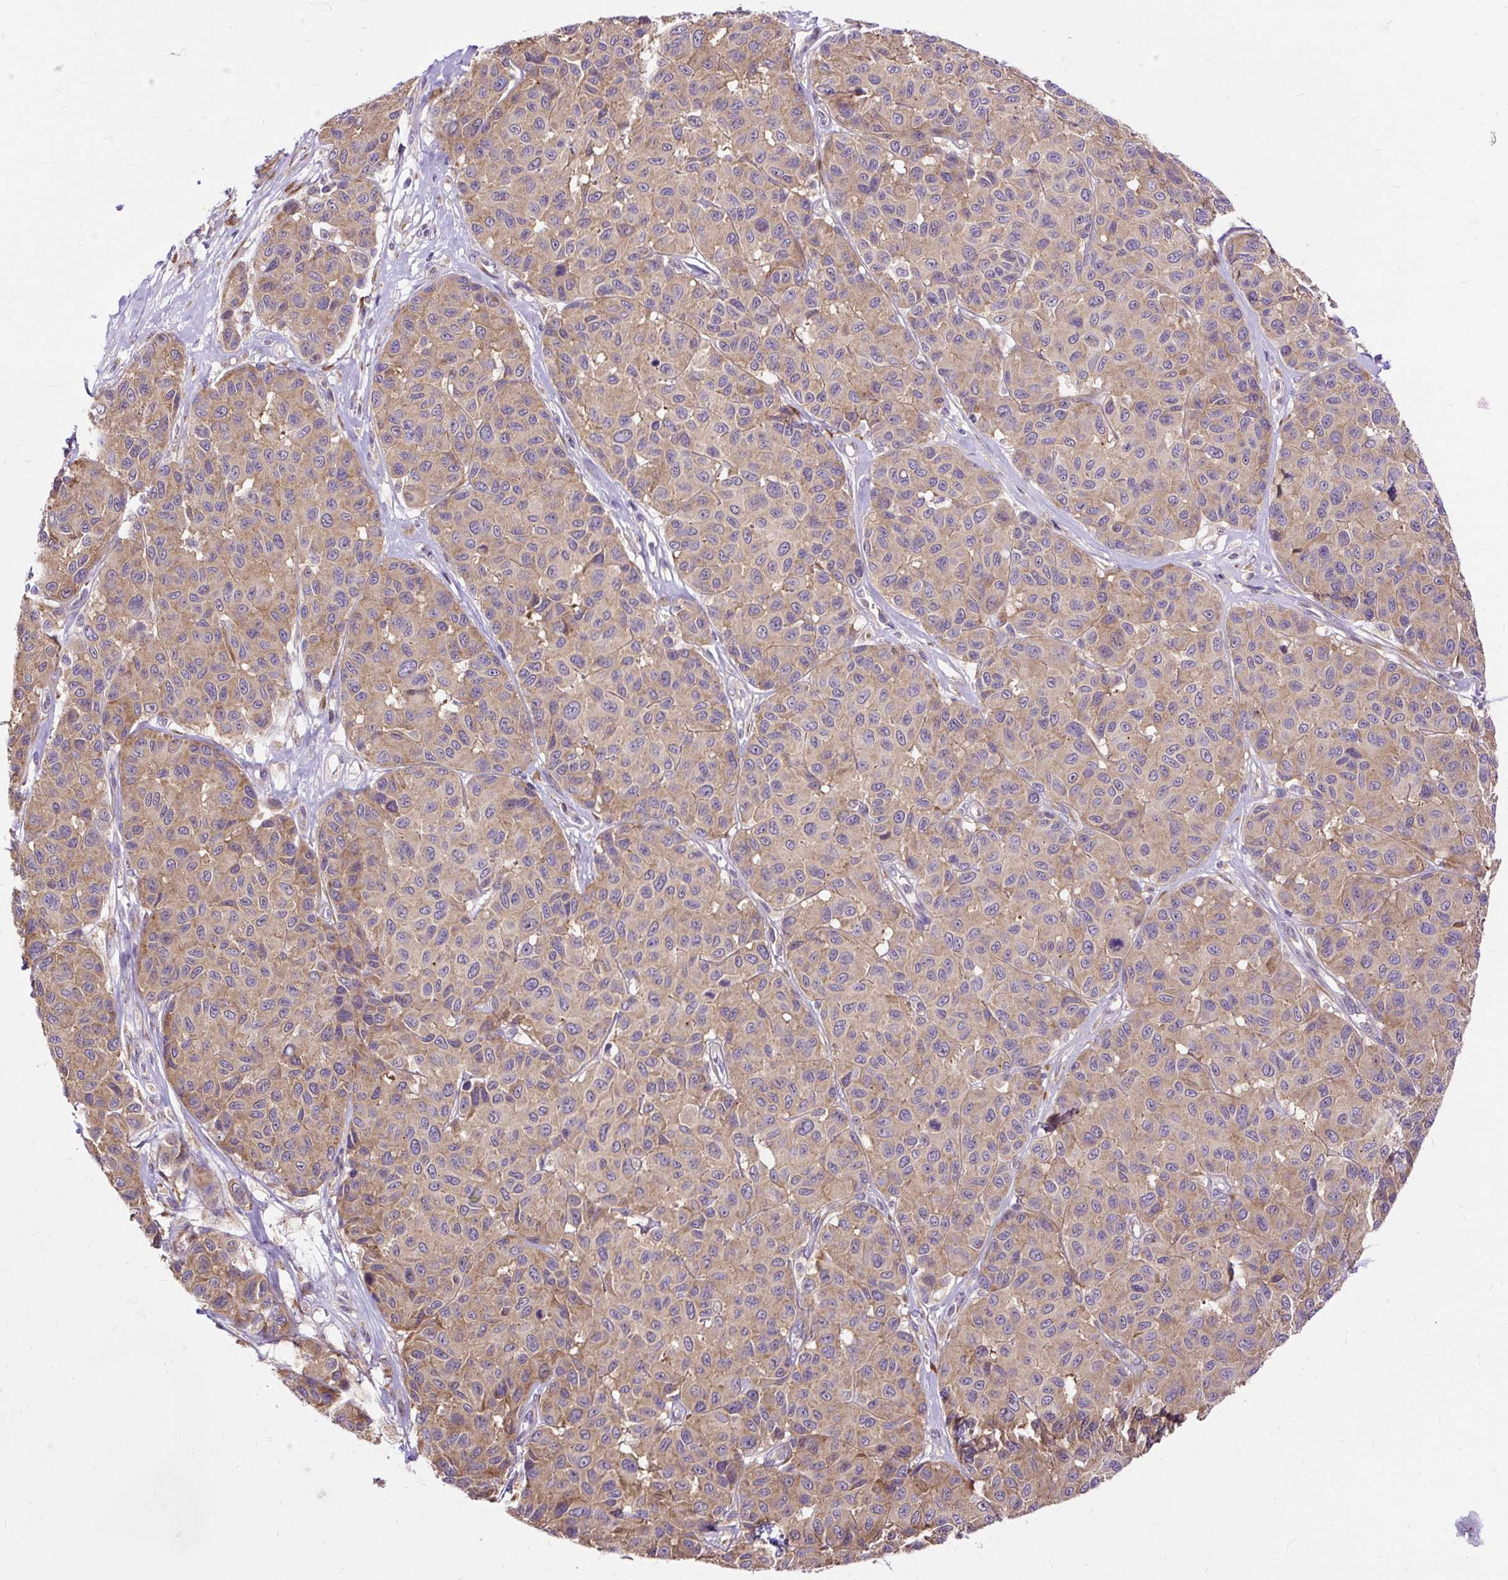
{"staining": {"intensity": "moderate", "quantity": ">75%", "location": "cytoplasmic/membranous"}, "tissue": "melanoma", "cell_type": "Tumor cells", "image_type": "cancer", "snomed": [{"axis": "morphology", "description": "Malignant melanoma, NOS"}, {"axis": "topography", "description": "Skin"}], "caption": "Immunohistochemistry (DAB) staining of human malignant melanoma demonstrates moderate cytoplasmic/membranous protein staining in approximately >75% of tumor cells.", "gene": "RPS5", "patient": {"sex": "female", "age": 66}}